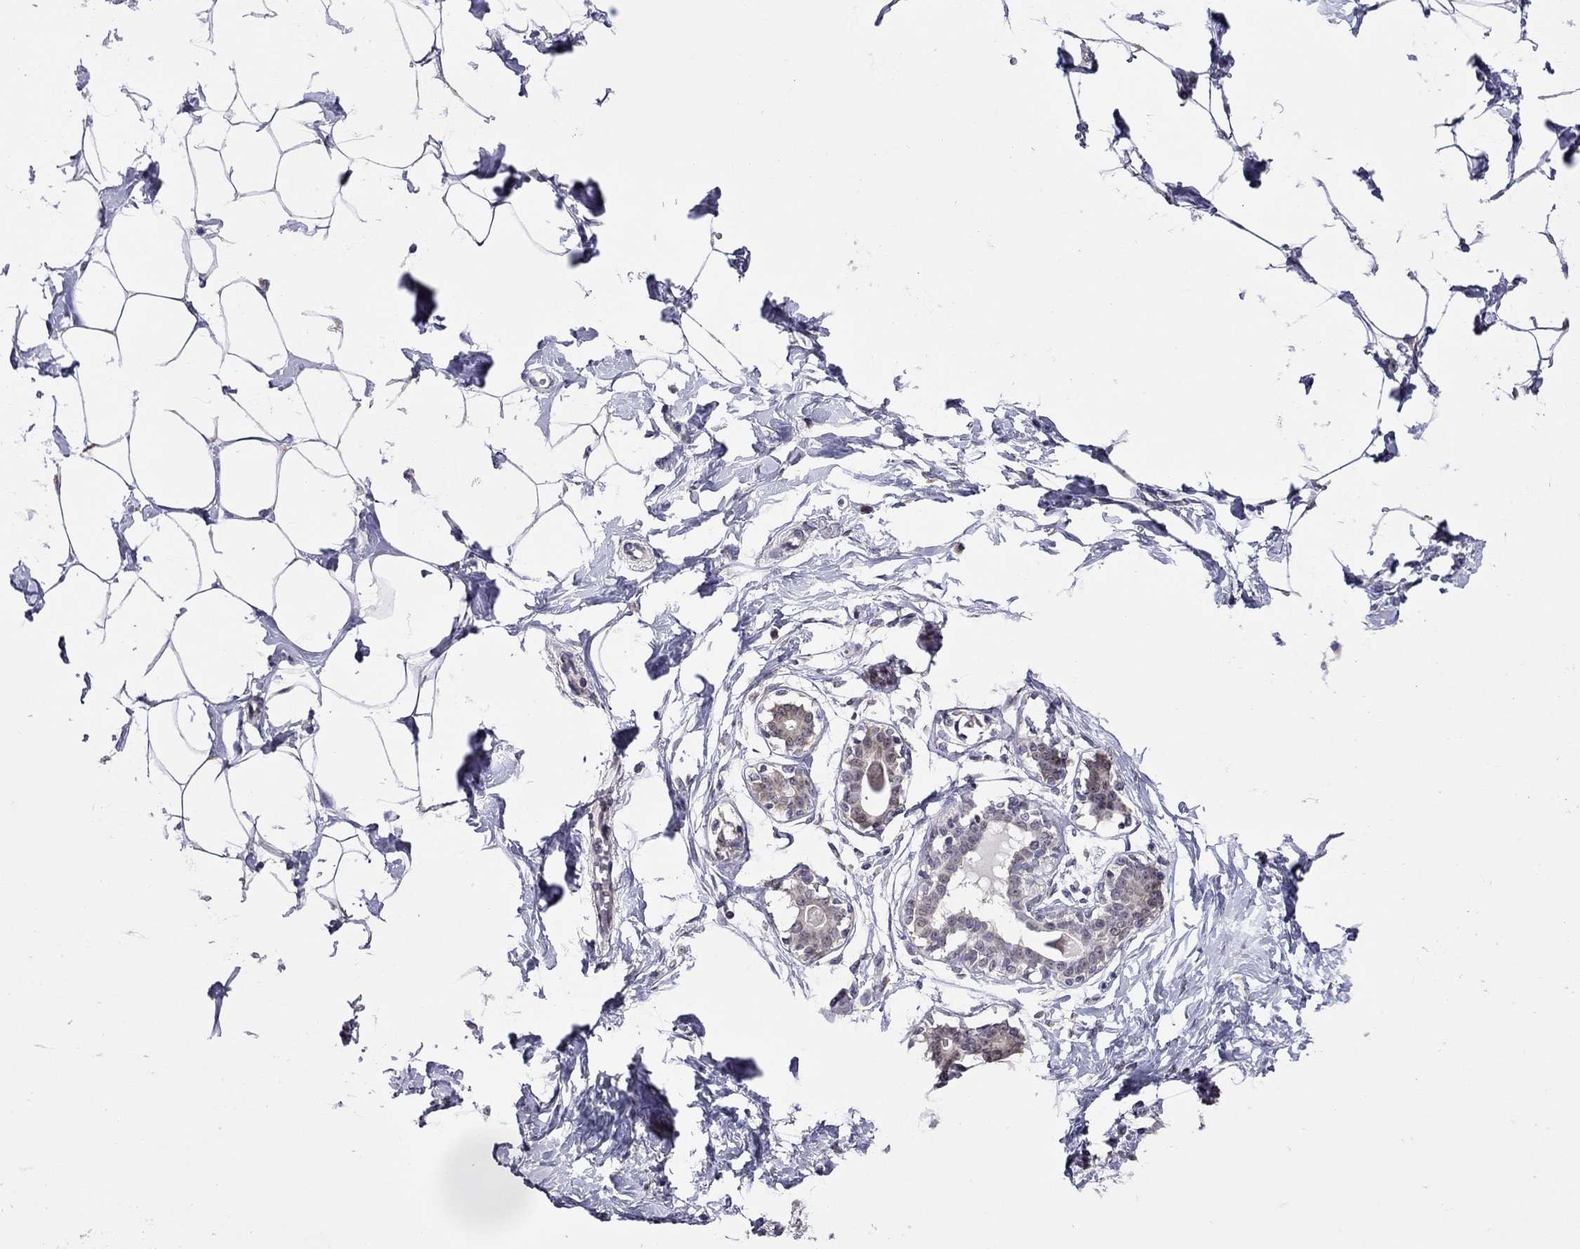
{"staining": {"intensity": "negative", "quantity": "none", "location": "none"}, "tissue": "breast", "cell_type": "Adipocytes", "image_type": "normal", "snomed": [{"axis": "morphology", "description": "Normal tissue, NOS"}, {"axis": "morphology", "description": "Lobular carcinoma, in situ"}, {"axis": "topography", "description": "Breast"}], "caption": "A histopathology image of breast stained for a protein demonstrates no brown staining in adipocytes. (Brightfield microscopy of DAB immunohistochemistry (IHC) at high magnification).", "gene": "HES5", "patient": {"sex": "female", "age": 35}}